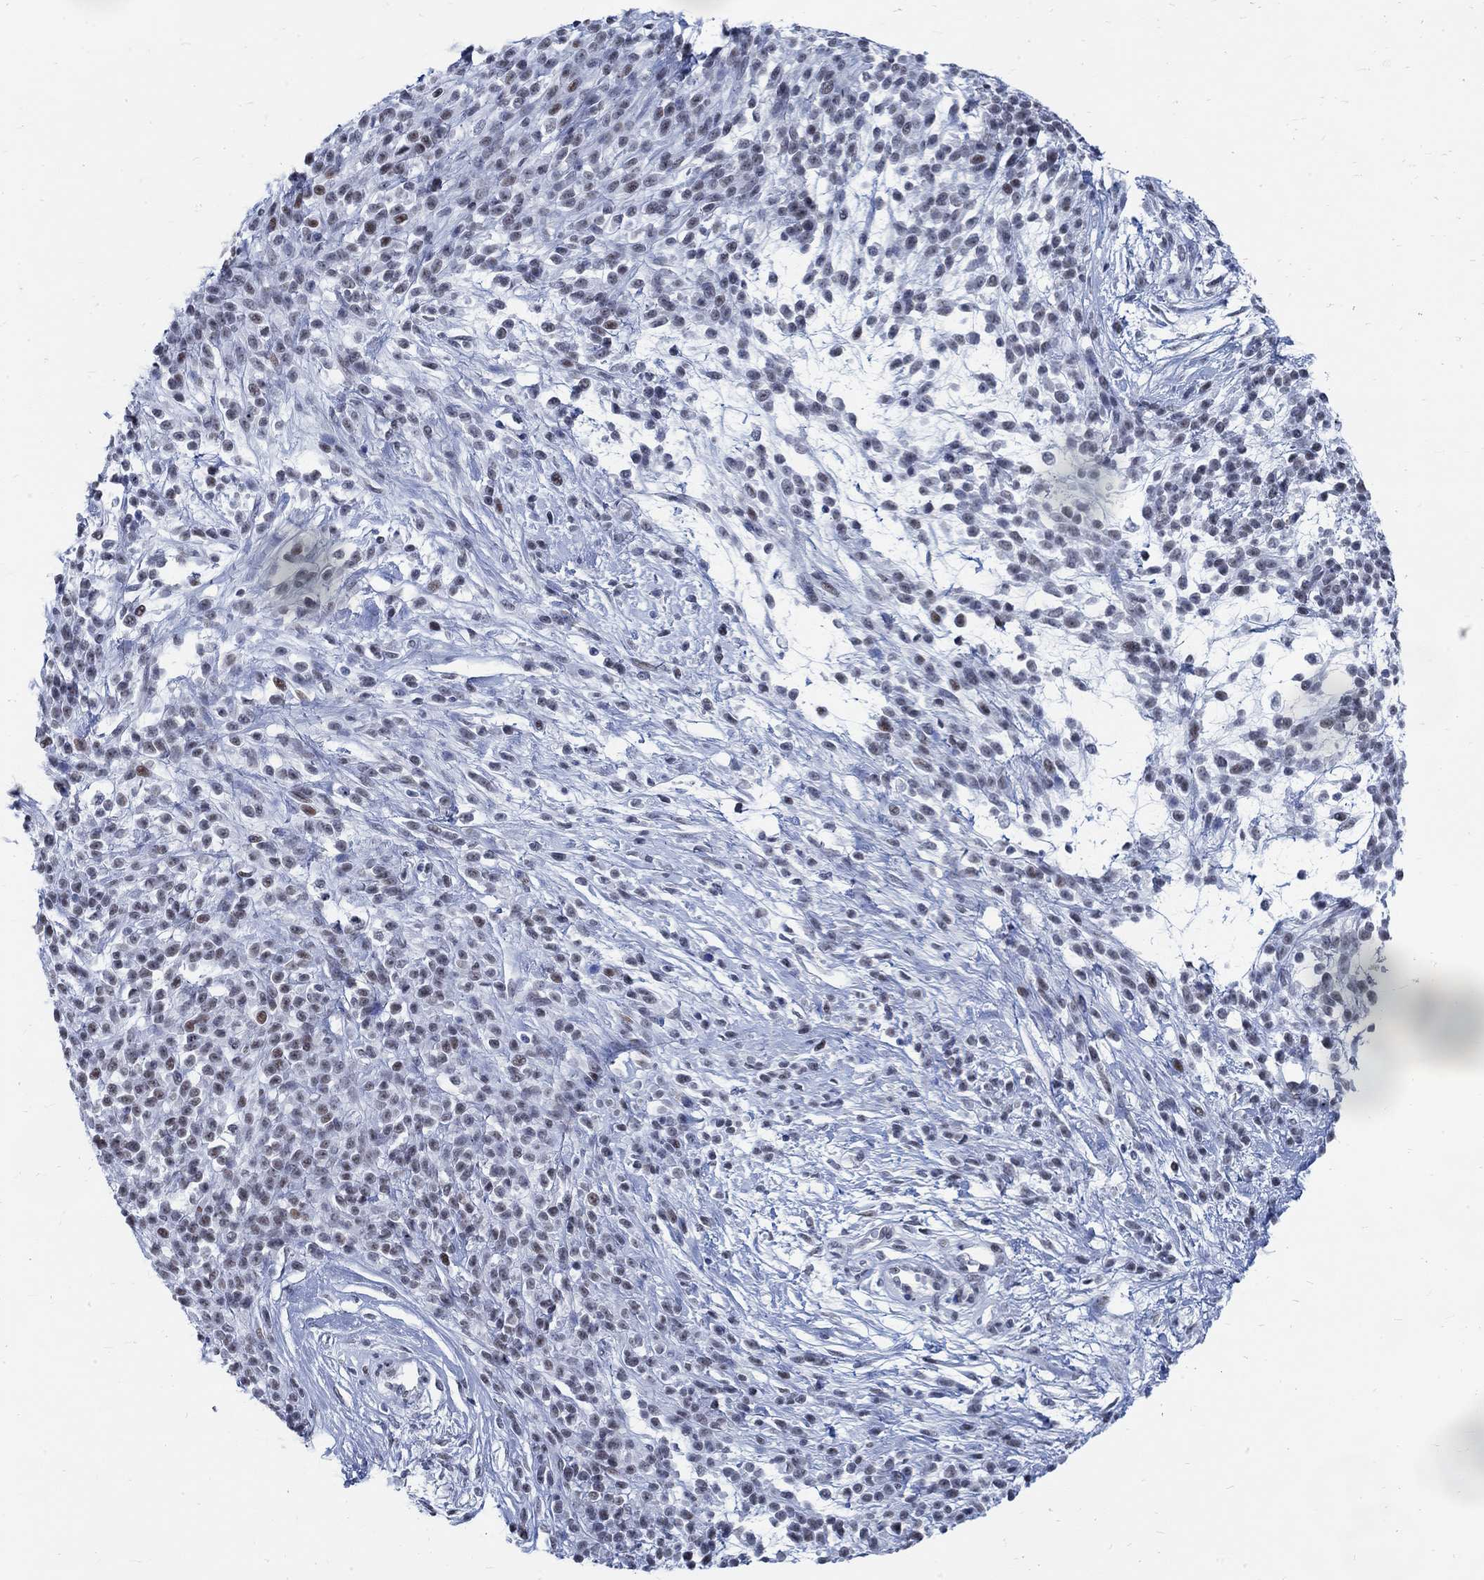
{"staining": {"intensity": "weak", "quantity": "<25%", "location": "nuclear"}, "tissue": "melanoma", "cell_type": "Tumor cells", "image_type": "cancer", "snomed": [{"axis": "morphology", "description": "Malignant melanoma, NOS"}, {"axis": "topography", "description": "Skin"}, {"axis": "topography", "description": "Skin of trunk"}], "caption": "Tumor cells show no significant expression in melanoma. The staining was performed using DAB (3,3'-diaminobenzidine) to visualize the protein expression in brown, while the nuclei were stained in blue with hematoxylin (Magnification: 20x).", "gene": "DLK1", "patient": {"sex": "male", "age": 74}}